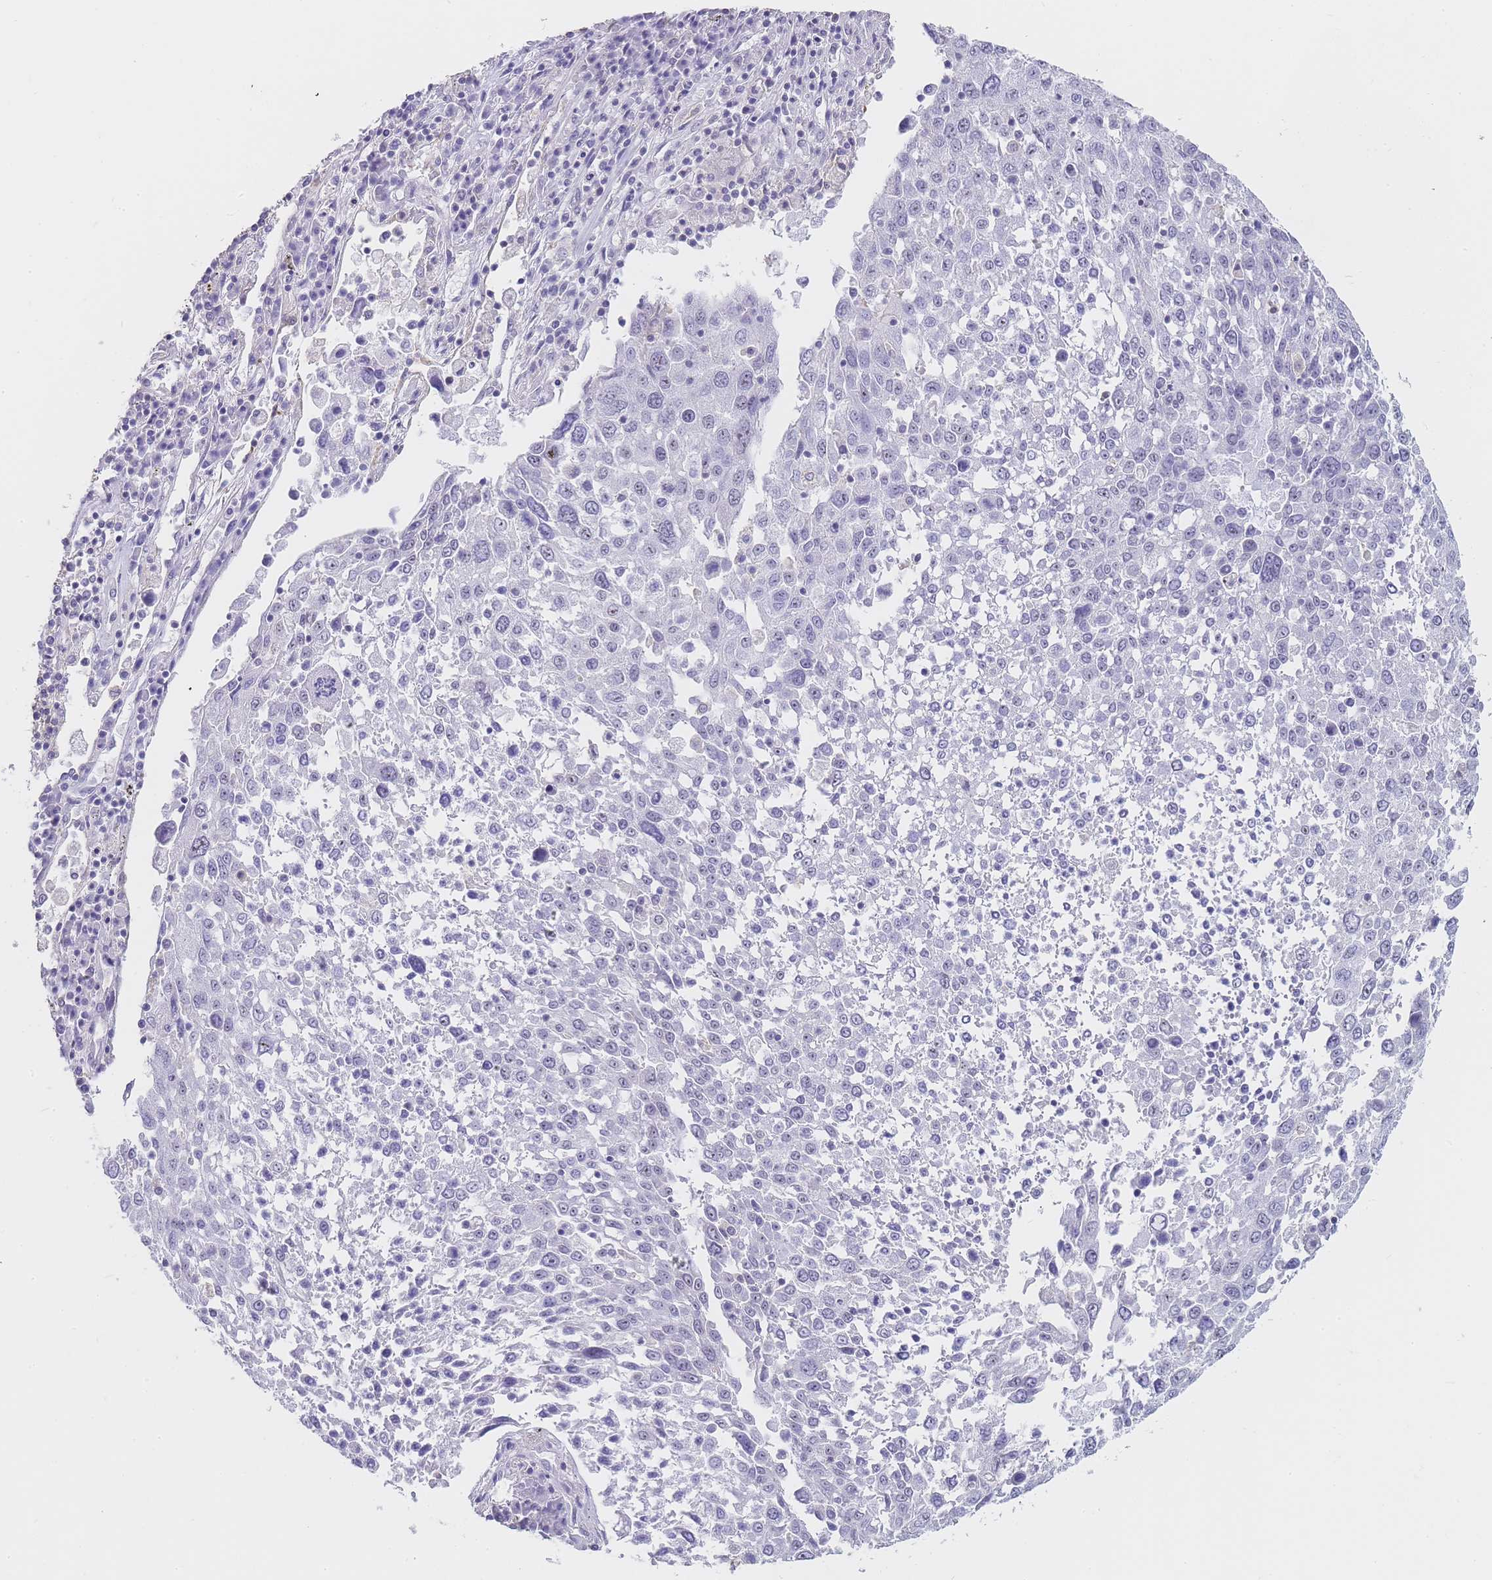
{"staining": {"intensity": "negative", "quantity": "none", "location": "none"}, "tissue": "lung cancer", "cell_type": "Tumor cells", "image_type": "cancer", "snomed": [{"axis": "morphology", "description": "Squamous cell carcinoma, NOS"}, {"axis": "topography", "description": "Lung"}], "caption": "The immunohistochemistry (IHC) image has no significant staining in tumor cells of squamous cell carcinoma (lung) tissue.", "gene": "NOP14", "patient": {"sex": "male", "age": 65}}